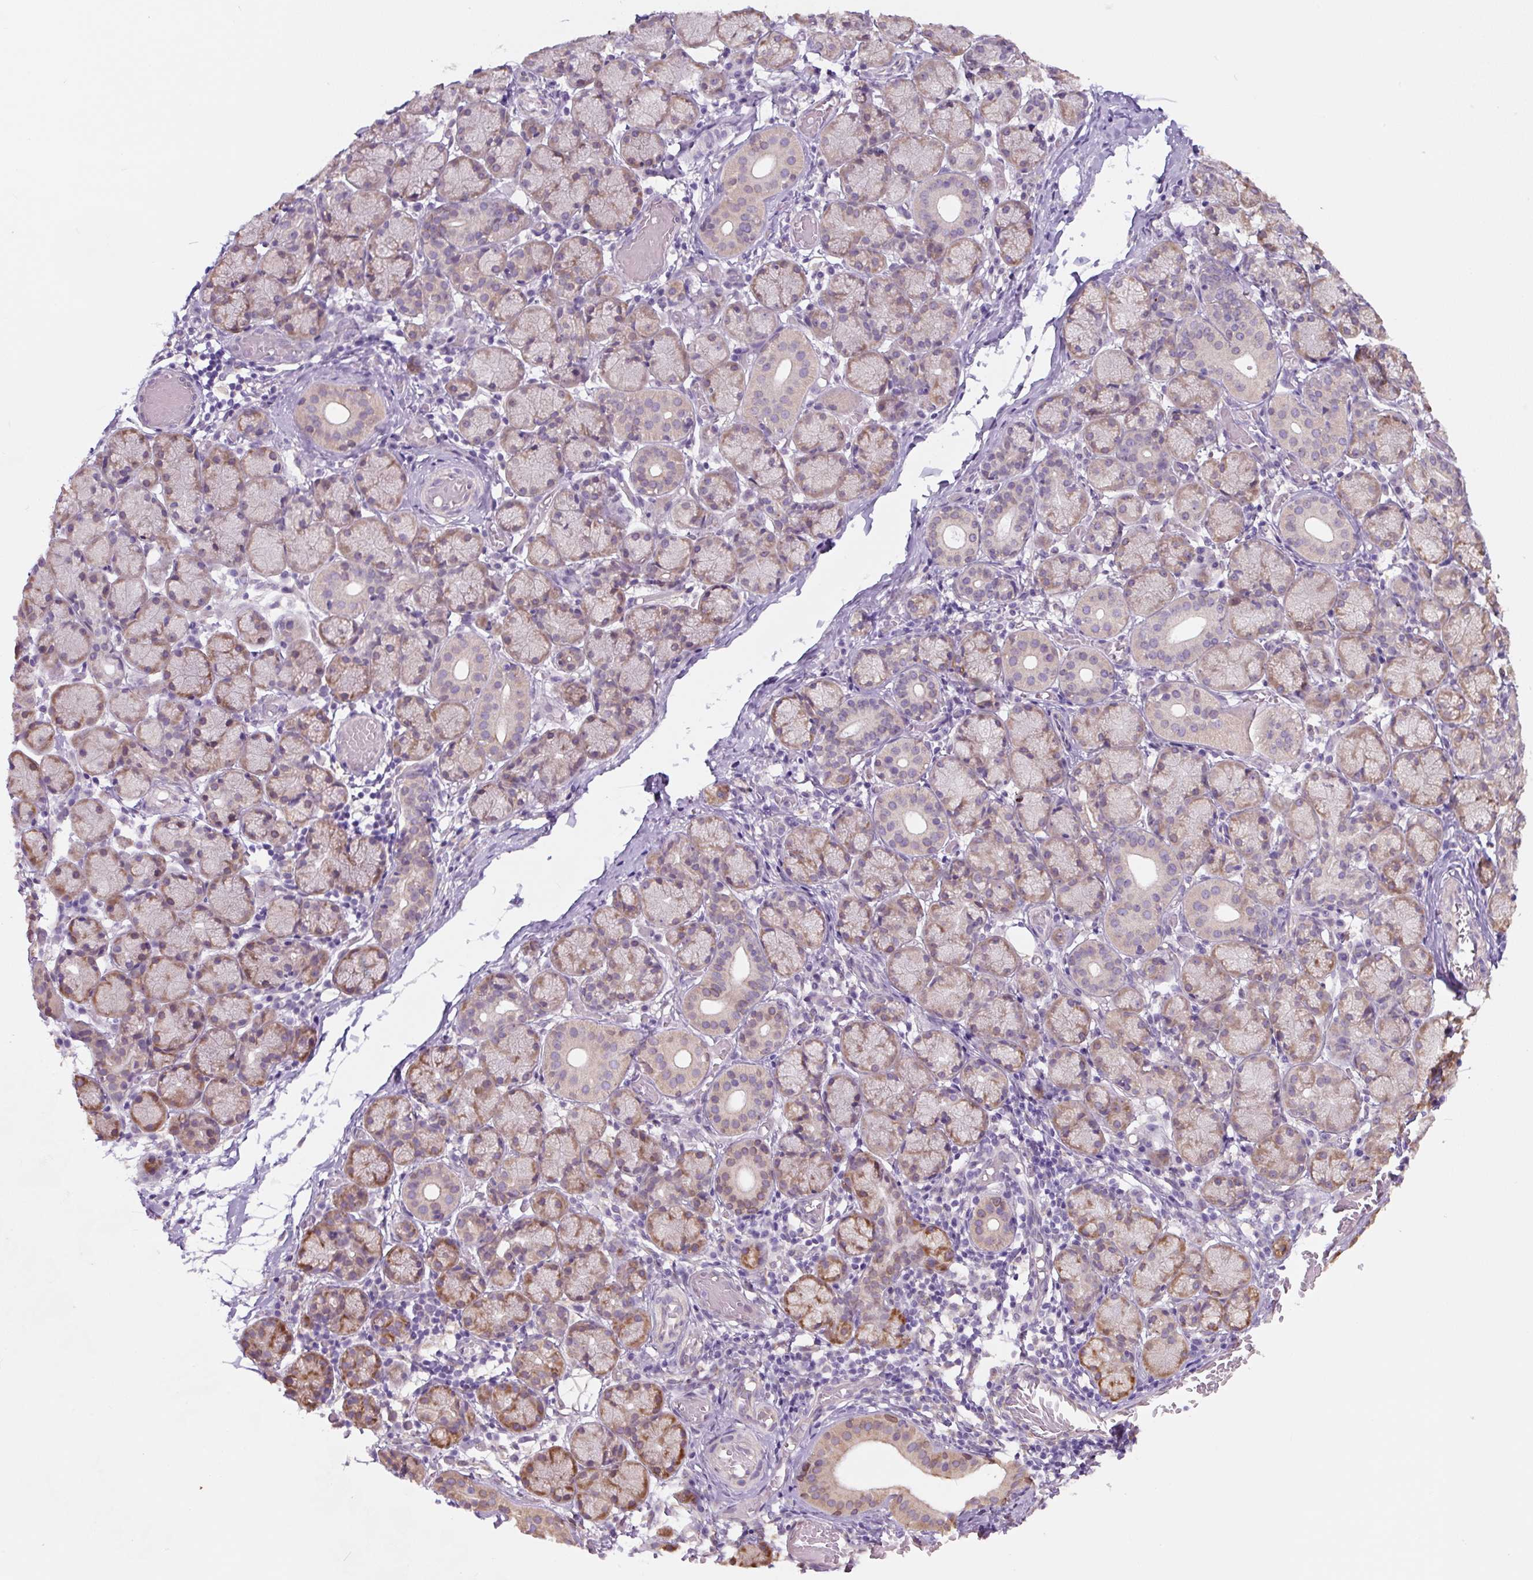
{"staining": {"intensity": "moderate", "quantity": "25%-75%", "location": "cytoplasmic/membranous"}, "tissue": "salivary gland", "cell_type": "Glandular cells", "image_type": "normal", "snomed": [{"axis": "morphology", "description": "Normal tissue, NOS"}, {"axis": "topography", "description": "Salivary gland"}], "caption": "Immunohistochemistry (IHC) (DAB (3,3'-diaminobenzidine)) staining of benign salivary gland displays moderate cytoplasmic/membranous protein staining in about 25%-75% of glandular cells. (IHC, brightfield microscopy, high magnification).", "gene": "ASRGL1", "patient": {"sex": "female", "age": 24}}